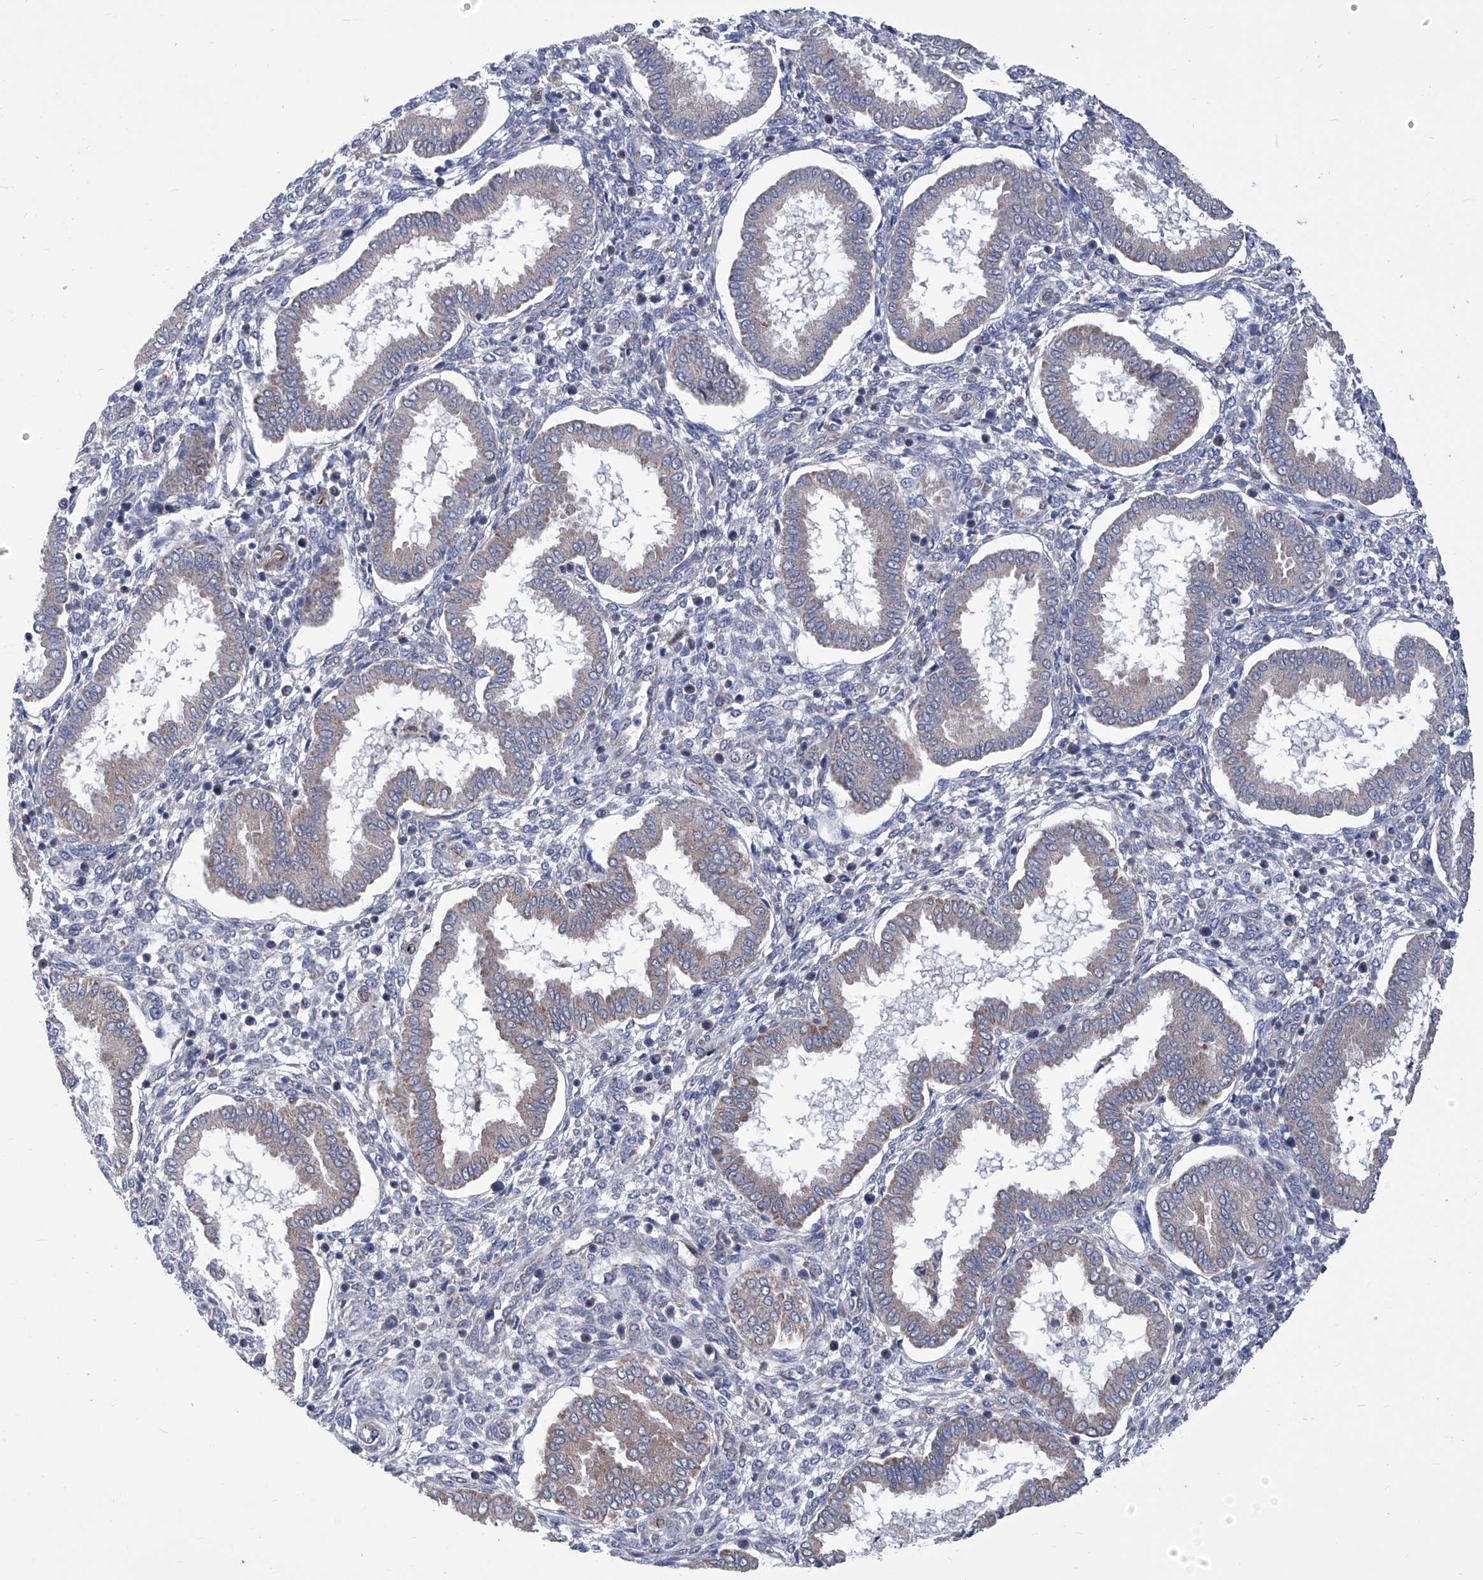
{"staining": {"intensity": "negative", "quantity": "none", "location": "none"}, "tissue": "endometrium", "cell_type": "Cells in endometrial stroma", "image_type": "normal", "snomed": [{"axis": "morphology", "description": "Normal tissue, NOS"}, {"axis": "topography", "description": "Endometrium"}], "caption": "Immunohistochemistry (IHC) of unremarkable endometrium shows no expression in cells in endometrial stroma. The staining was performed using DAB to visualize the protein expression in brown, while the nuclei were stained in blue with hematoxylin (Magnification: 20x).", "gene": "KTI12", "patient": {"sex": "female", "age": 24}}